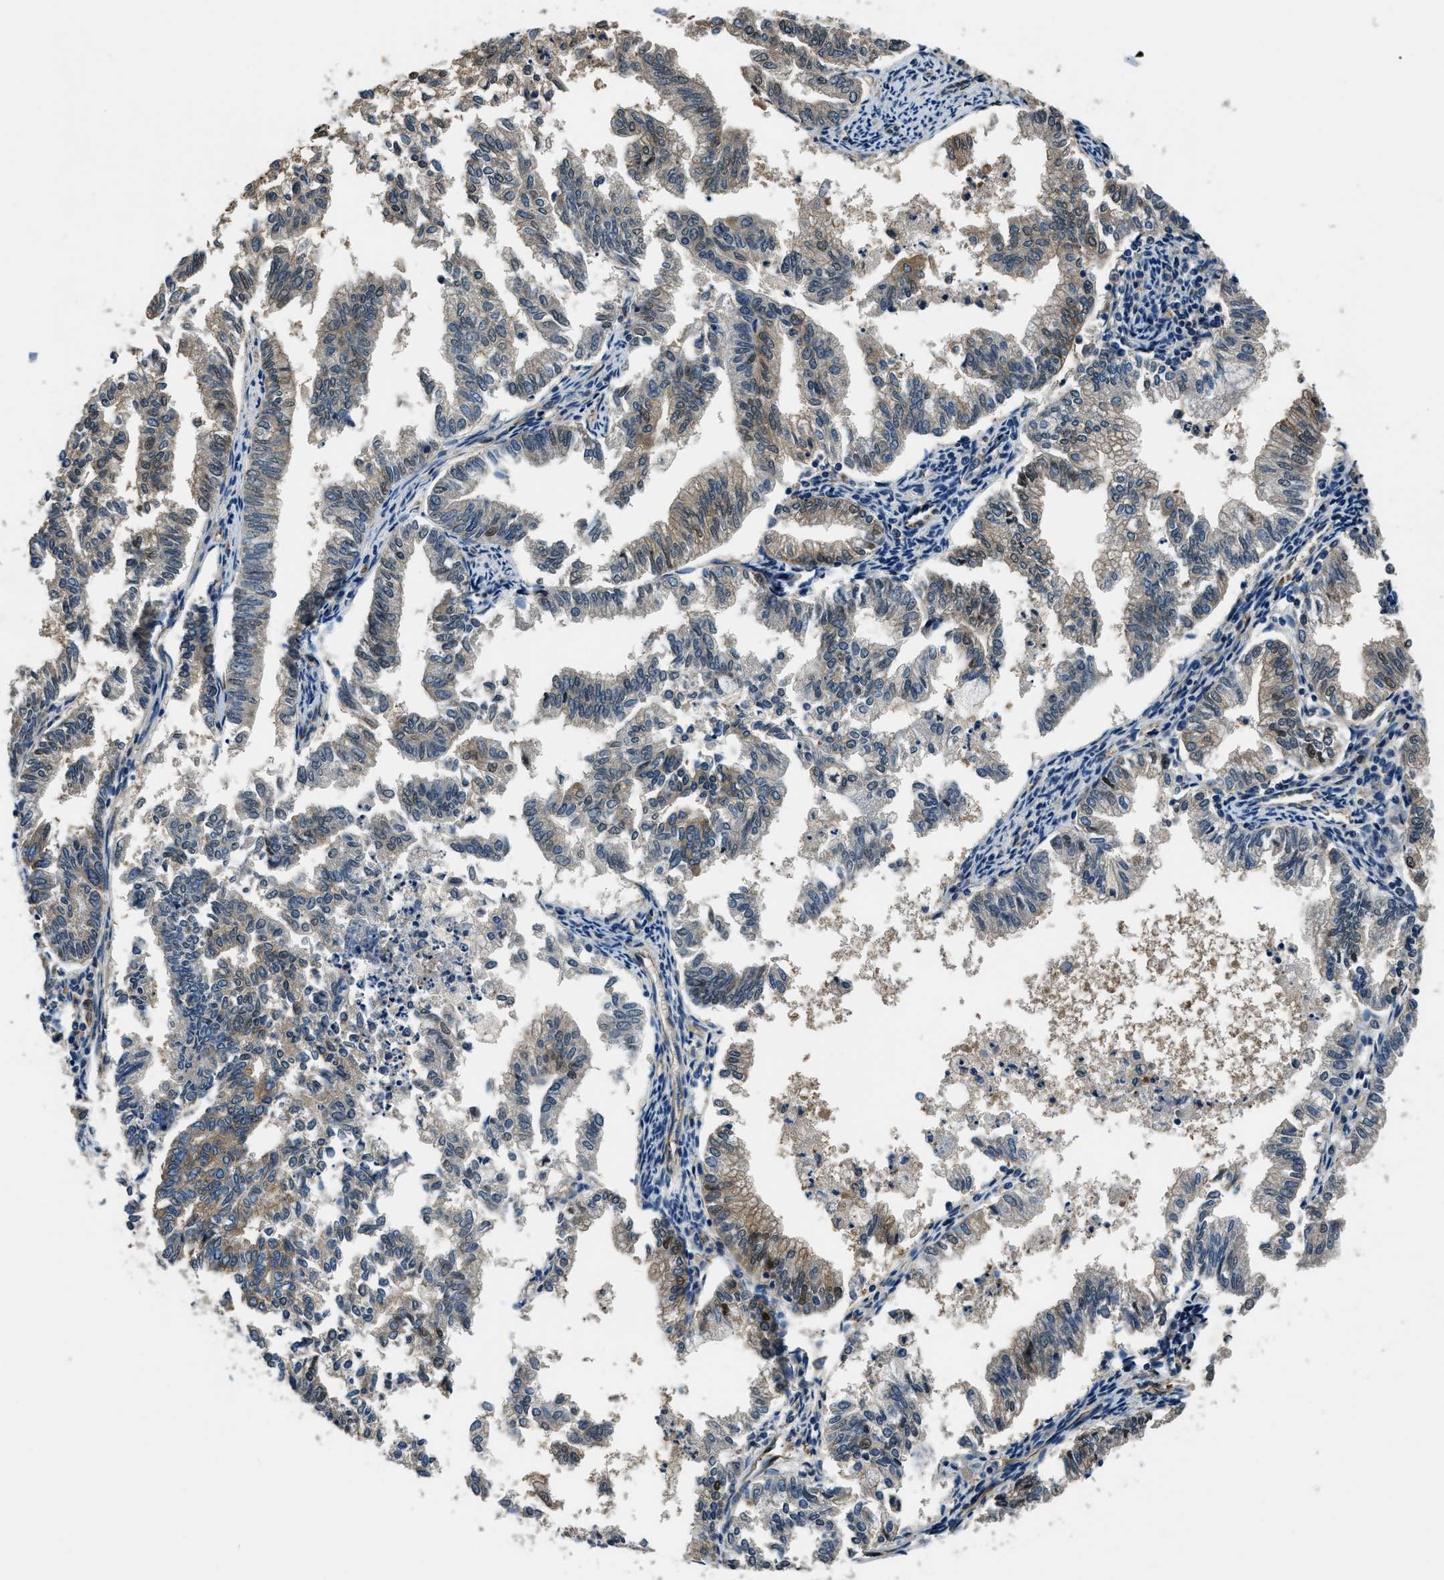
{"staining": {"intensity": "weak", "quantity": "<25%", "location": "cytoplasmic/membranous,nuclear"}, "tissue": "endometrial cancer", "cell_type": "Tumor cells", "image_type": "cancer", "snomed": [{"axis": "morphology", "description": "Necrosis, NOS"}, {"axis": "morphology", "description": "Adenocarcinoma, NOS"}, {"axis": "topography", "description": "Endometrium"}], "caption": "There is no significant expression in tumor cells of endometrial cancer (adenocarcinoma).", "gene": "EEA1", "patient": {"sex": "female", "age": 79}}